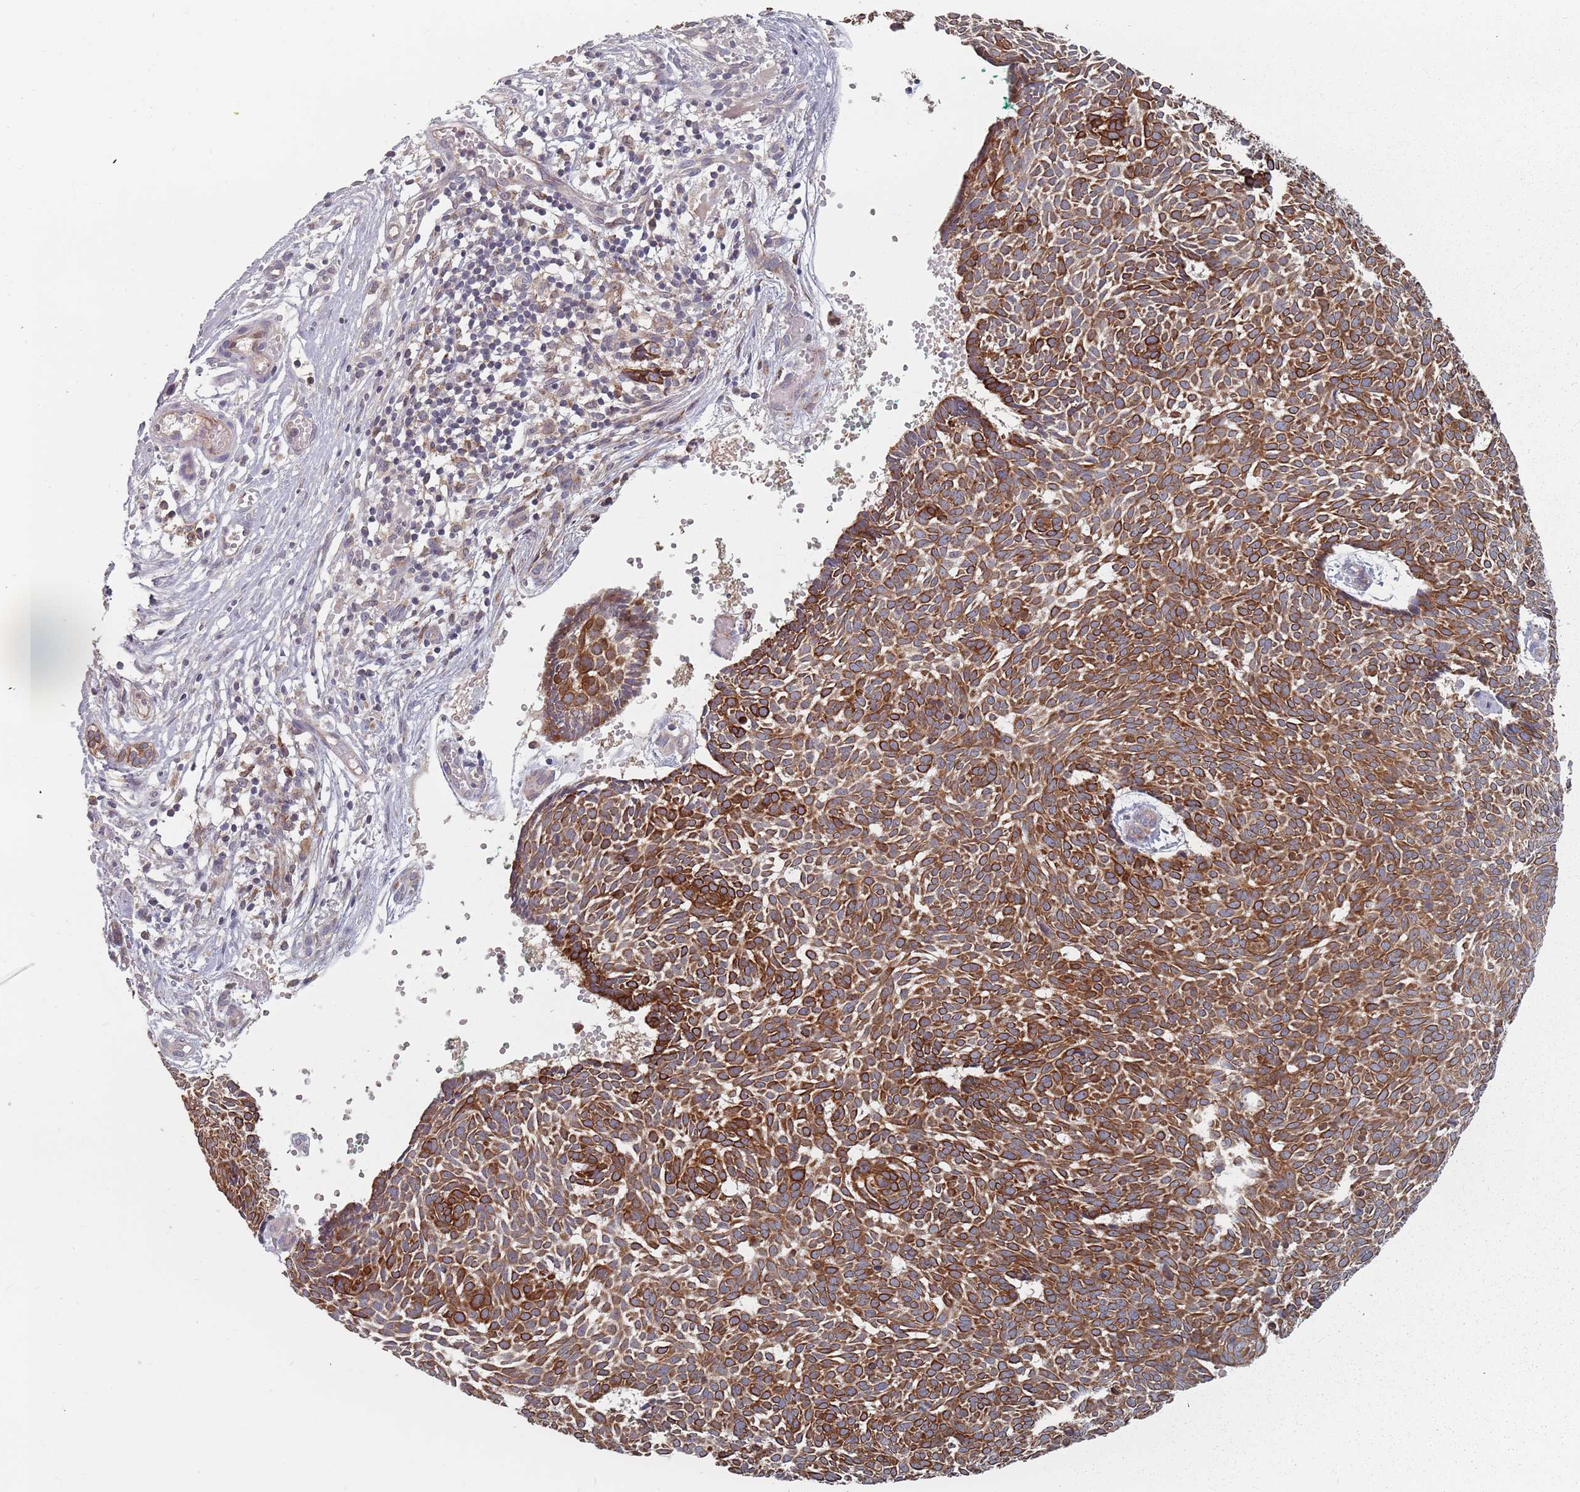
{"staining": {"intensity": "strong", "quantity": ">75%", "location": "cytoplasmic/membranous"}, "tissue": "skin cancer", "cell_type": "Tumor cells", "image_type": "cancer", "snomed": [{"axis": "morphology", "description": "Basal cell carcinoma"}, {"axis": "topography", "description": "Skin"}], "caption": "Strong cytoplasmic/membranous staining for a protein is identified in approximately >75% of tumor cells of skin cancer (basal cell carcinoma) using IHC.", "gene": "ADAL", "patient": {"sex": "male", "age": 61}}